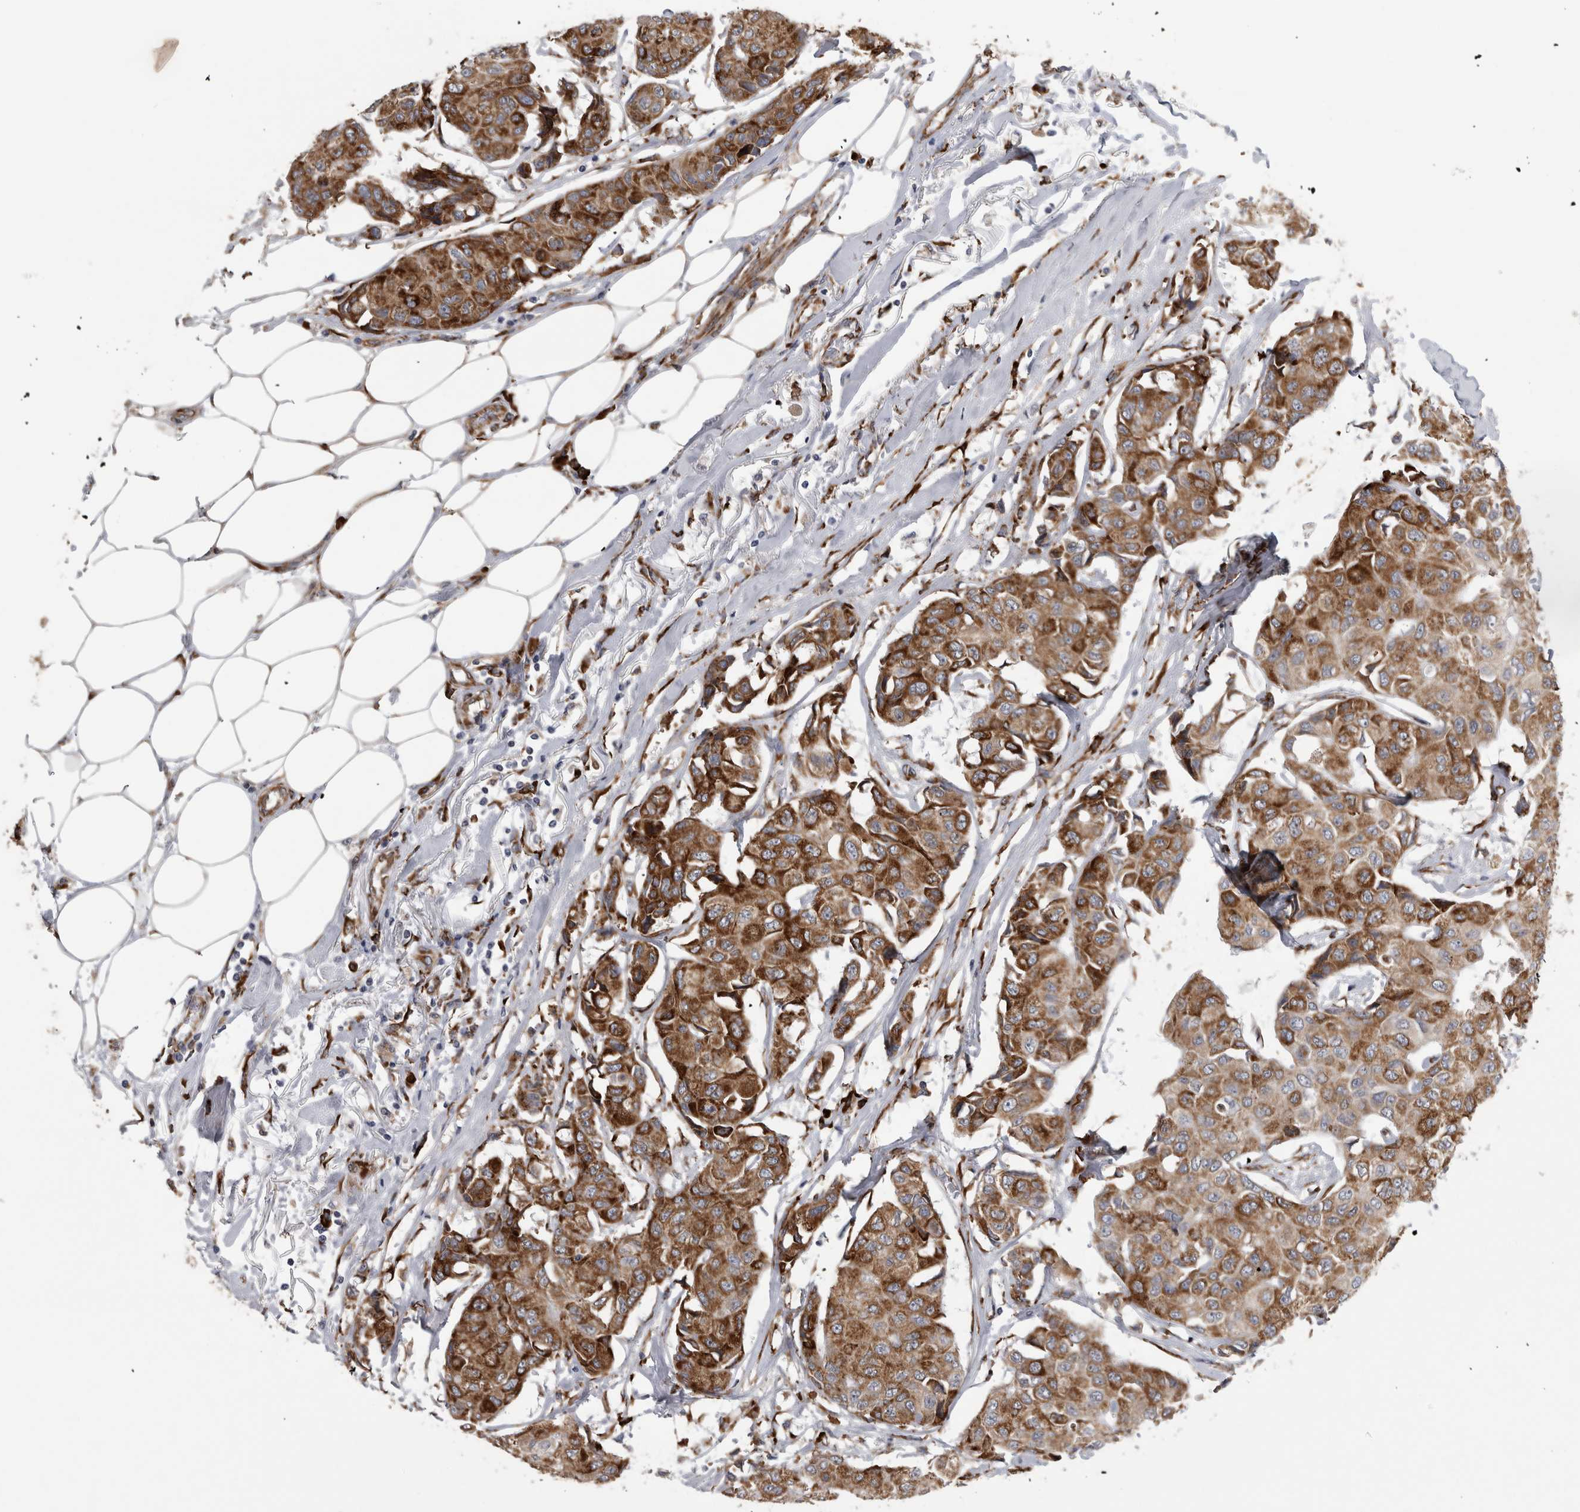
{"staining": {"intensity": "strong", "quantity": ">75%", "location": "cytoplasmic/membranous"}, "tissue": "breast cancer", "cell_type": "Tumor cells", "image_type": "cancer", "snomed": [{"axis": "morphology", "description": "Duct carcinoma"}, {"axis": "topography", "description": "Breast"}], "caption": "Brown immunohistochemical staining in breast invasive ductal carcinoma demonstrates strong cytoplasmic/membranous staining in about >75% of tumor cells.", "gene": "FHIP2B", "patient": {"sex": "female", "age": 80}}